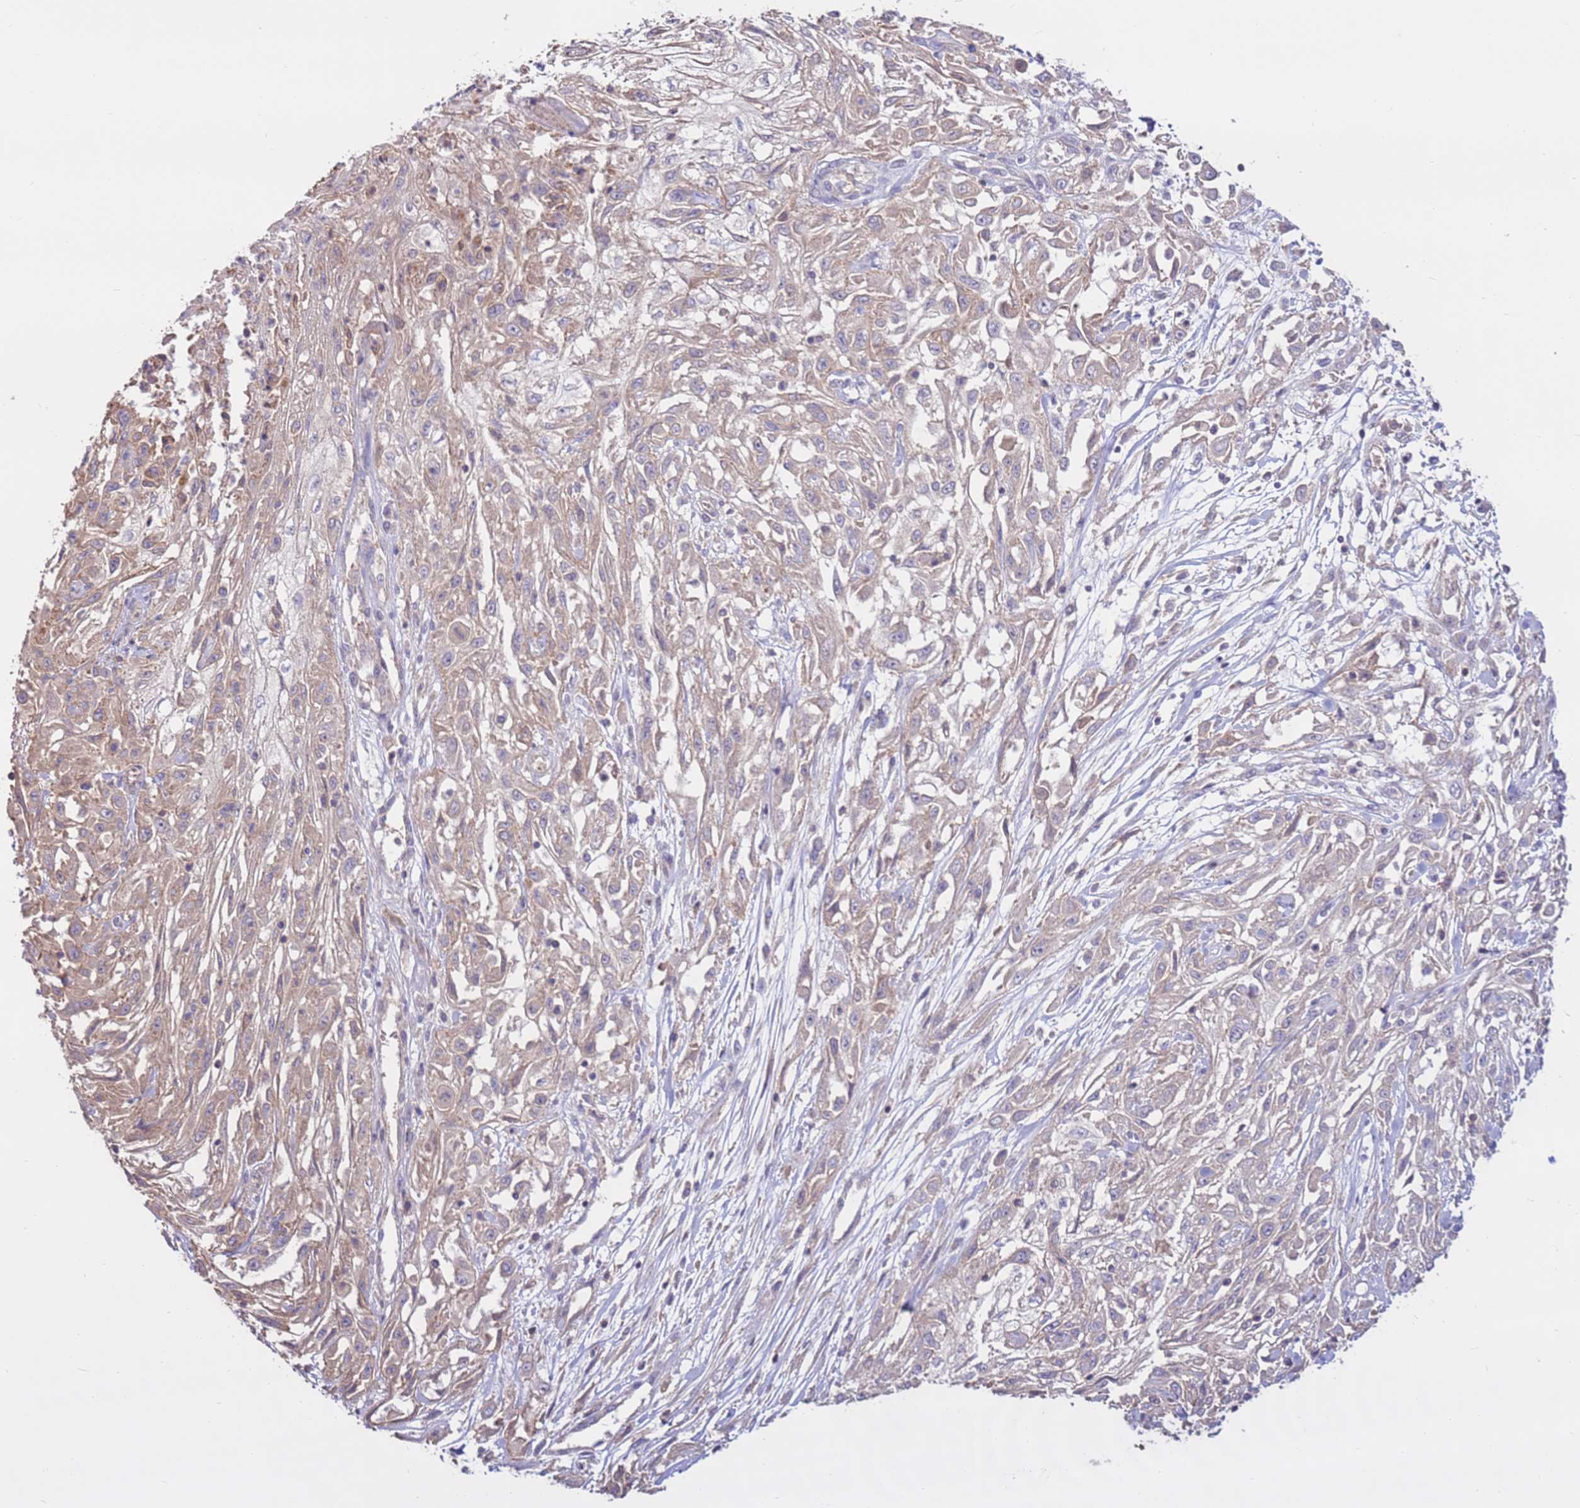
{"staining": {"intensity": "weak", "quantity": "25%-75%", "location": "cytoplasmic/membranous"}, "tissue": "skin cancer", "cell_type": "Tumor cells", "image_type": "cancer", "snomed": [{"axis": "morphology", "description": "Squamous cell carcinoma, NOS"}, {"axis": "morphology", "description": "Squamous cell carcinoma, metastatic, NOS"}, {"axis": "topography", "description": "Skin"}, {"axis": "topography", "description": "Lymph node"}], "caption": "Protein analysis of skin metastatic squamous cell carcinoma tissue exhibits weak cytoplasmic/membranous staining in approximately 25%-75% of tumor cells.", "gene": "EVA1B", "patient": {"sex": "male", "age": 75}}